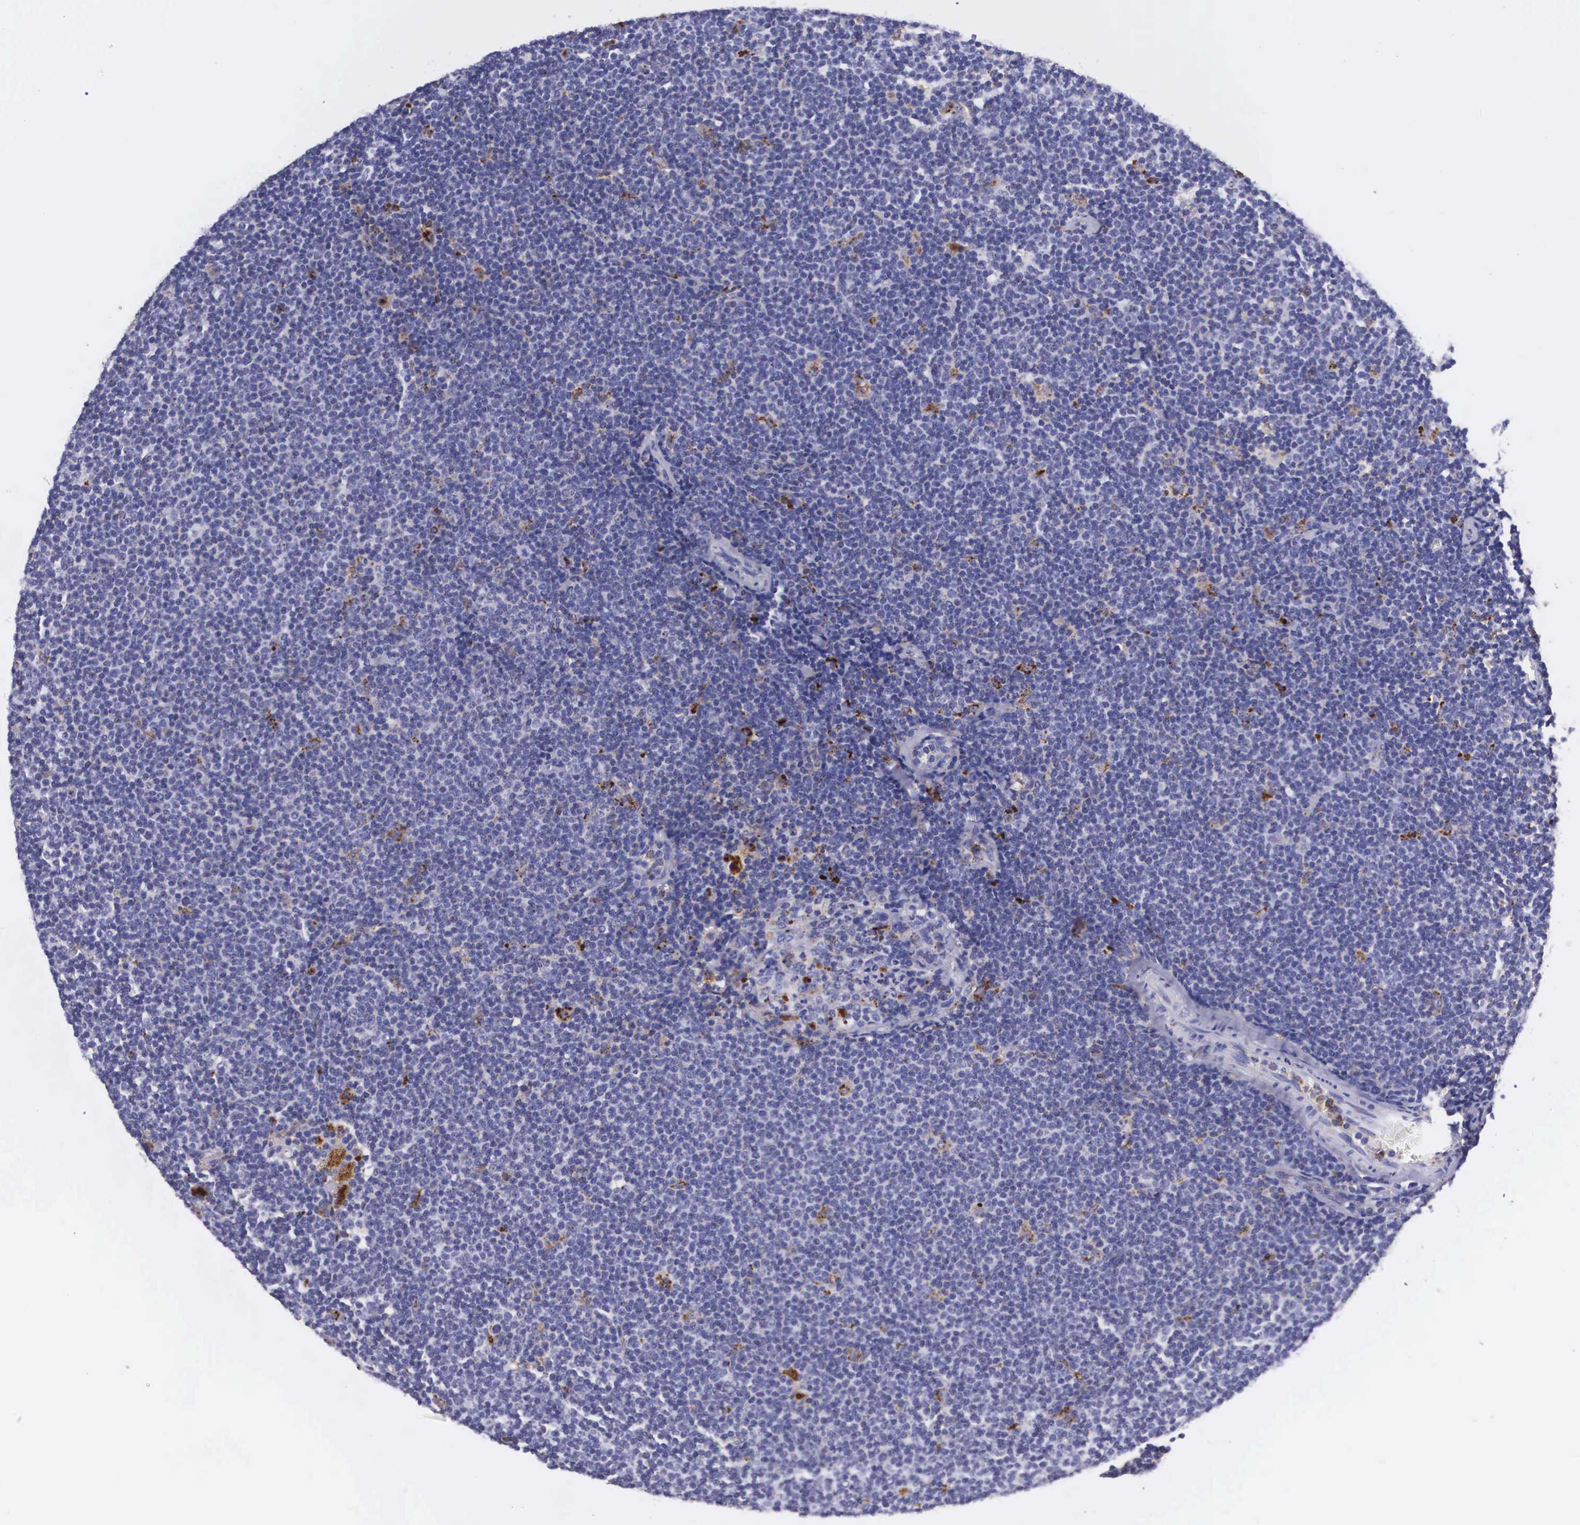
{"staining": {"intensity": "negative", "quantity": "none", "location": "none"}, "tissue": "lymphoma", "cell_type": "Tumor cells", "image_type": "cancer", "snomed": [{"axis": "morphology", "description": "Malignant lymphoma, non-Hodgkin's type, Low grade"}, {"axis": "topography", "description": "Lymph node"}], "caption": "A photomicrograph of low-grade malignant lymphoma, non-Hodgkin's type stained for a protein exhibits no brown staining in tumor cells.", "gene": "NAGA", "patient": {"sex": "male", "age": 65}}